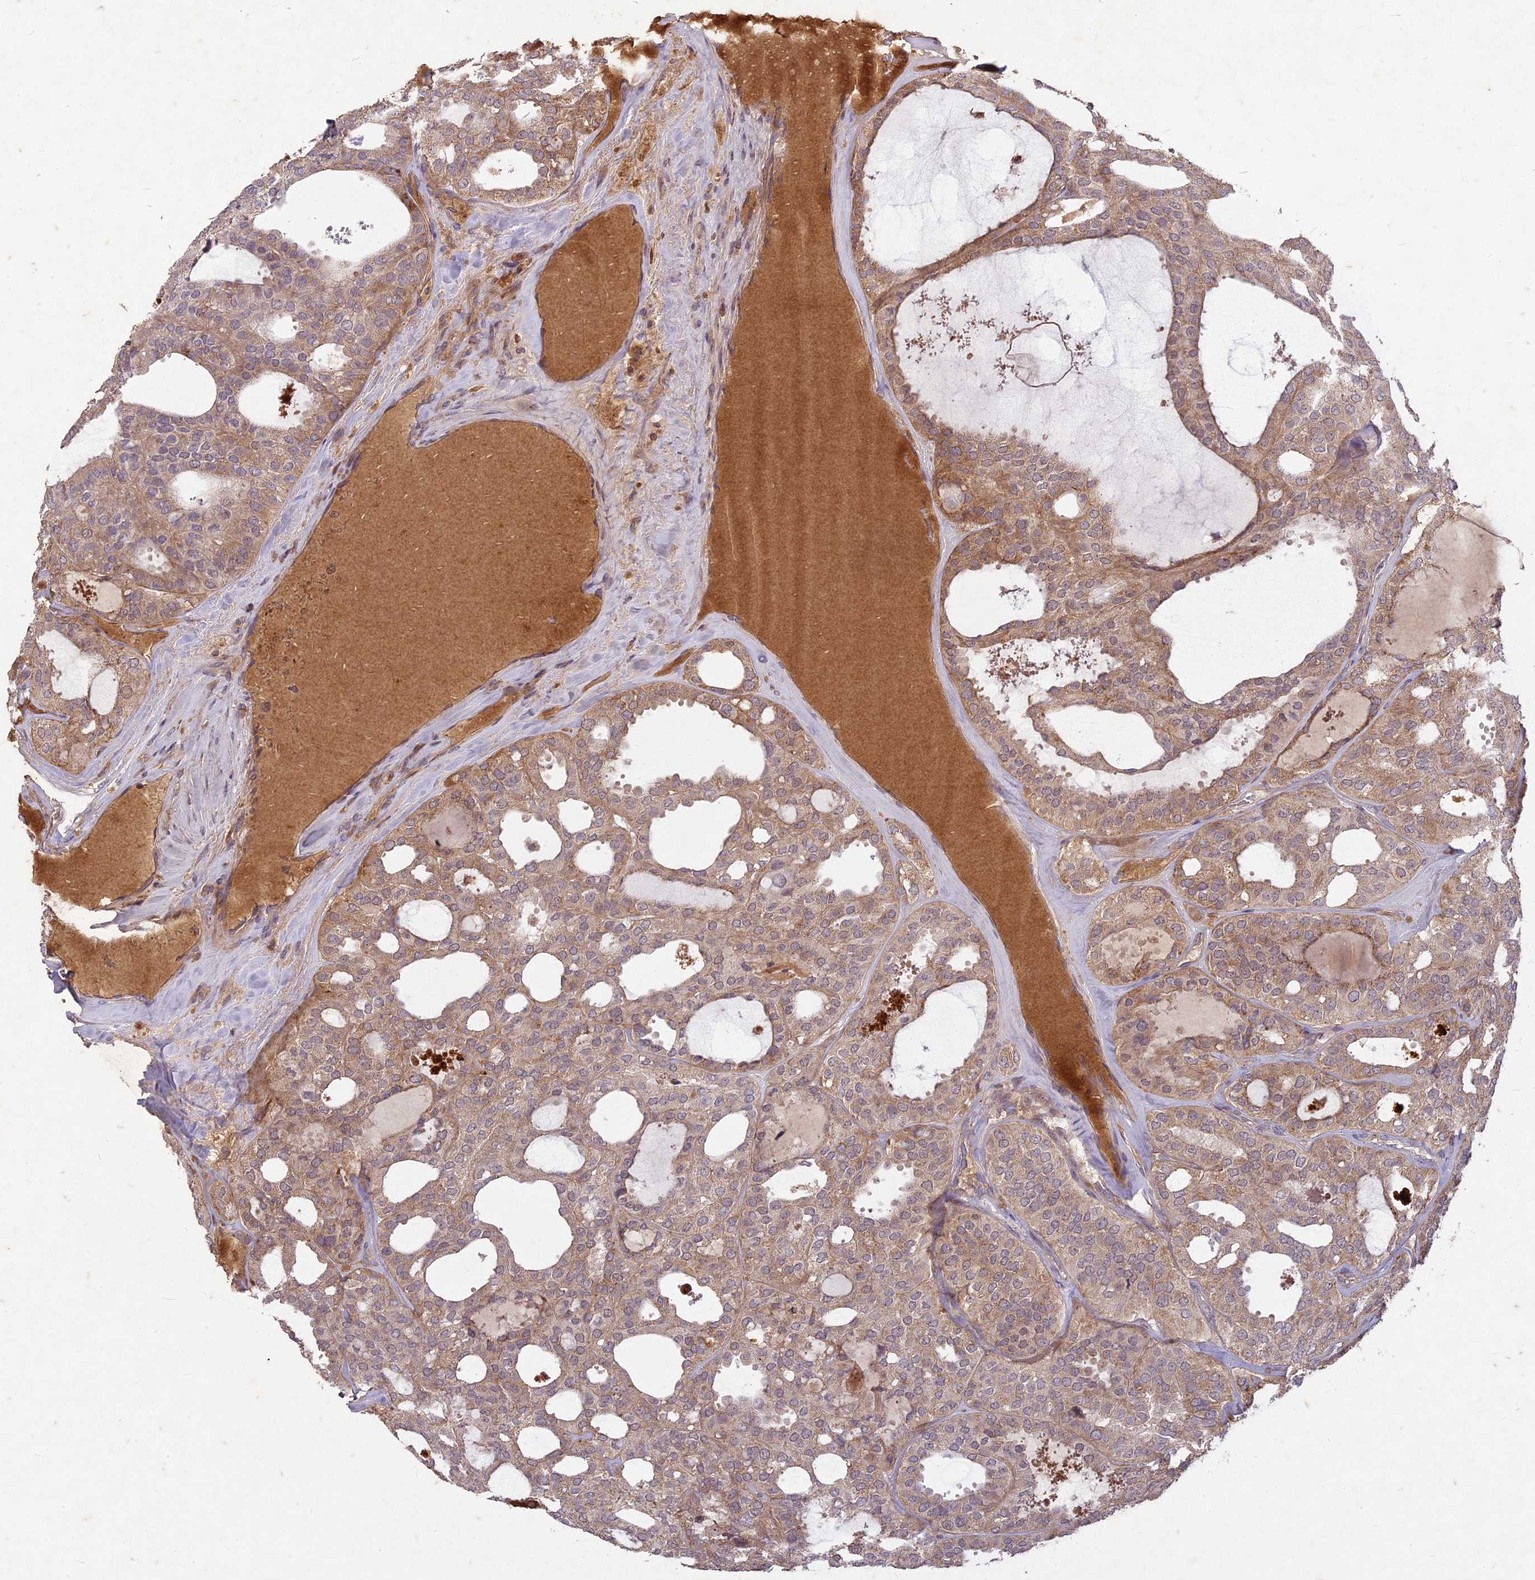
{"staining": {"intensity": "moderate", "quantity": ">75%", "location": "cytoplasmic/membranous"}, "tissue": "thyroid cancer", "cell_type": "Tumor cells", "image_type": "cancer", "snomed": [{"axis": "morphology", "description": "Follicular adenoma carcinoma, NOS"}, {"axis": "topography", "description": "Thyroid gland"}], "caption": "DAB (3,3'-diaminobenzidine) immunohistochemical staining of thyroid cancer (follicular adenoma carcinoma) reveals moderate cytoplasmic/membranous protein expression in approximately >75% of tumor cells.", "gene": "TCF25", "patient": {"sex": "male", "age": 75}}